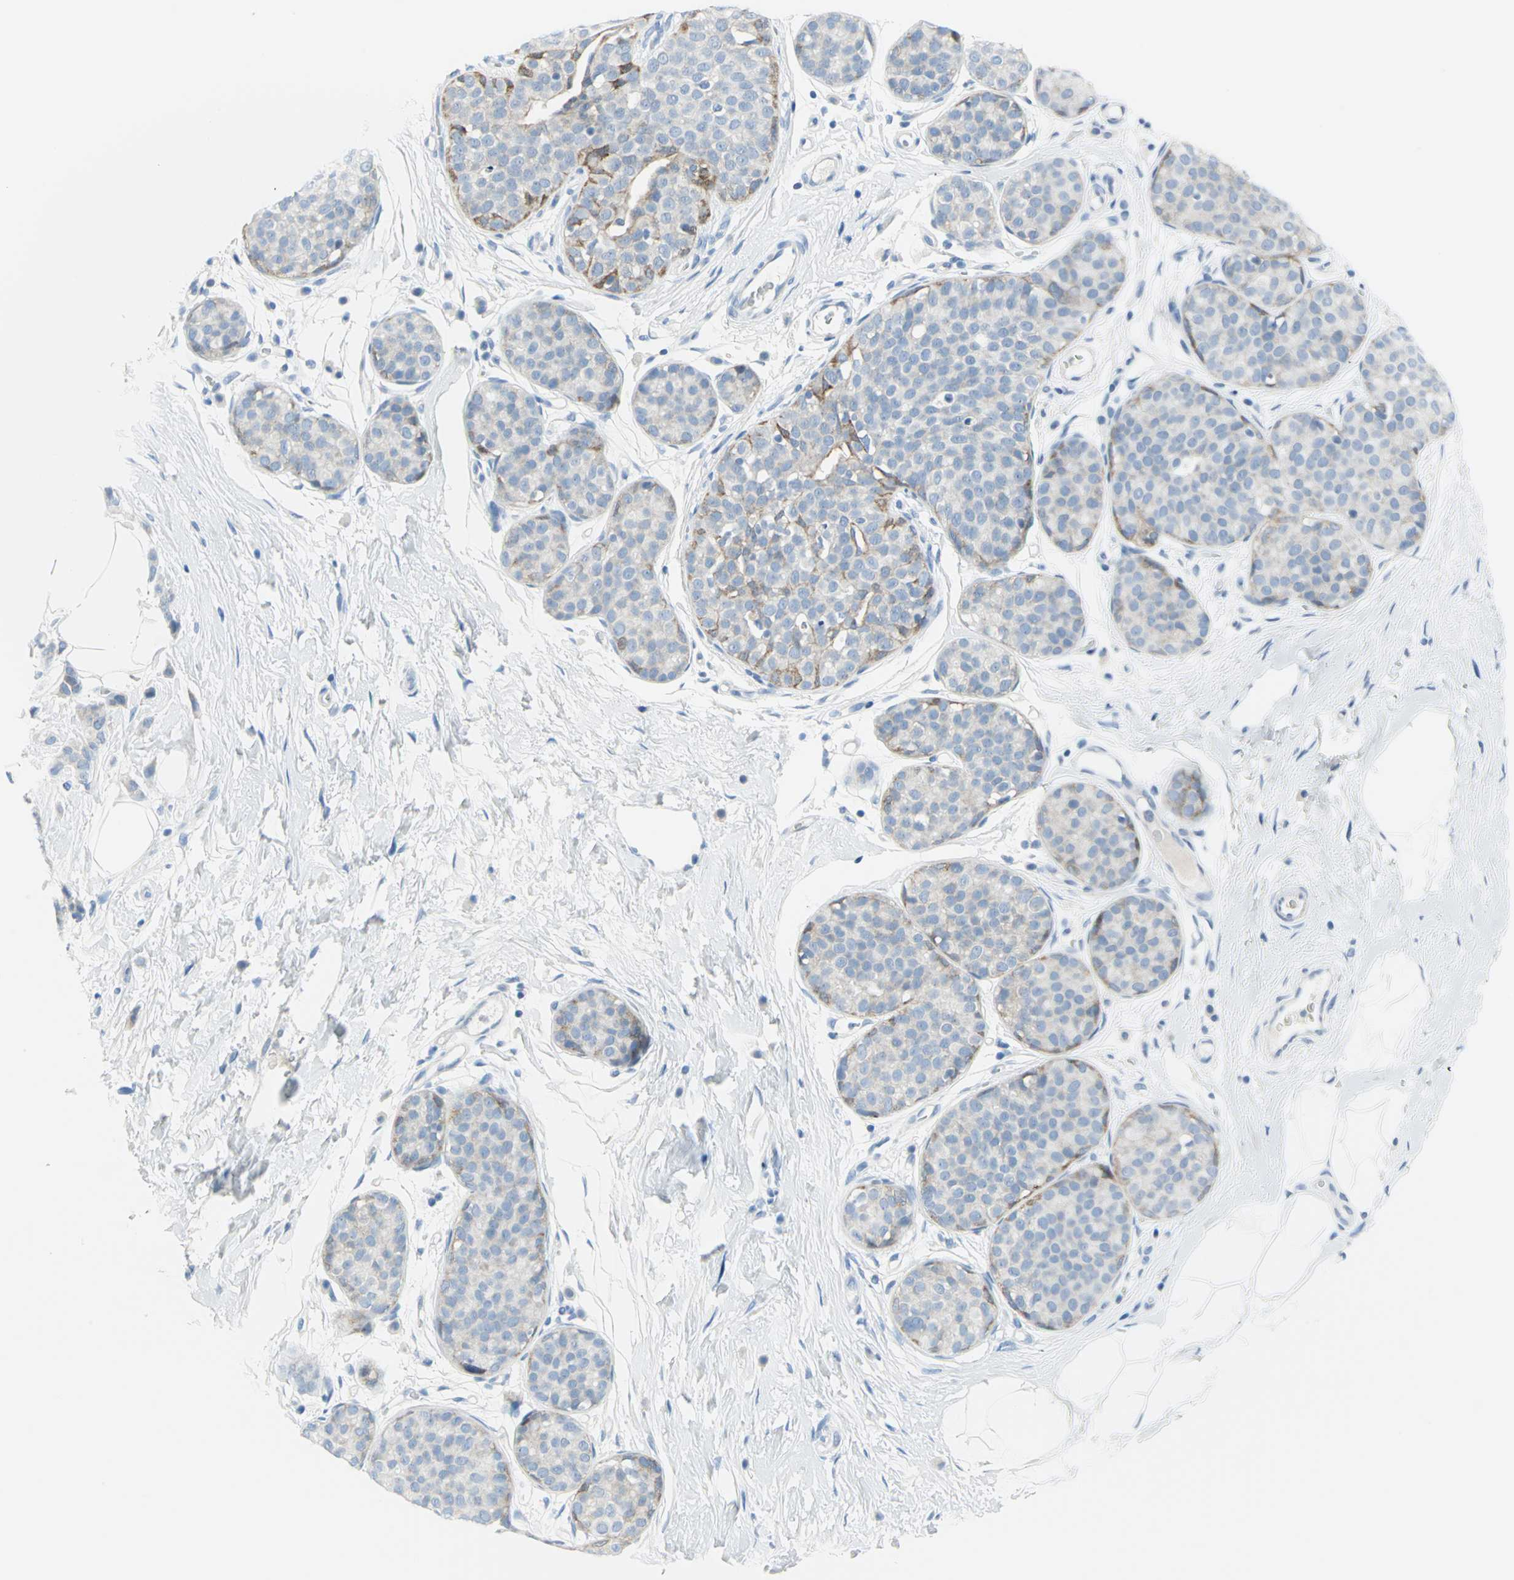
{"staining": {"intensity": "weak", "quantity": "25%-75%", "location": "cytoplasmic/membranous"}, "tissue": "breast cancer", "cell_type": "Tumor cells", "image_type": "cancer", "snomed": [{"axis": "morphology", "description": "Lobular carcinoma, in situ"}, {"axis": "morphology", "description": "Lobular carcinoma"}, {"axis": "topography", "description": "Breast"}], "caption": "Weak cytoplasmic/membranous protein staining is identified in approximately 25%-75% of tumor cells in breast cancer (lobular carcinoma). The staining is performed using DAB (3,3'-diaminobenzidine) brown chromogen to label protein expression. The nuclei are counter-stained blue using hematoxylin.", "gene": "SFN", "patient": {"sex": "female", "age": 41}}